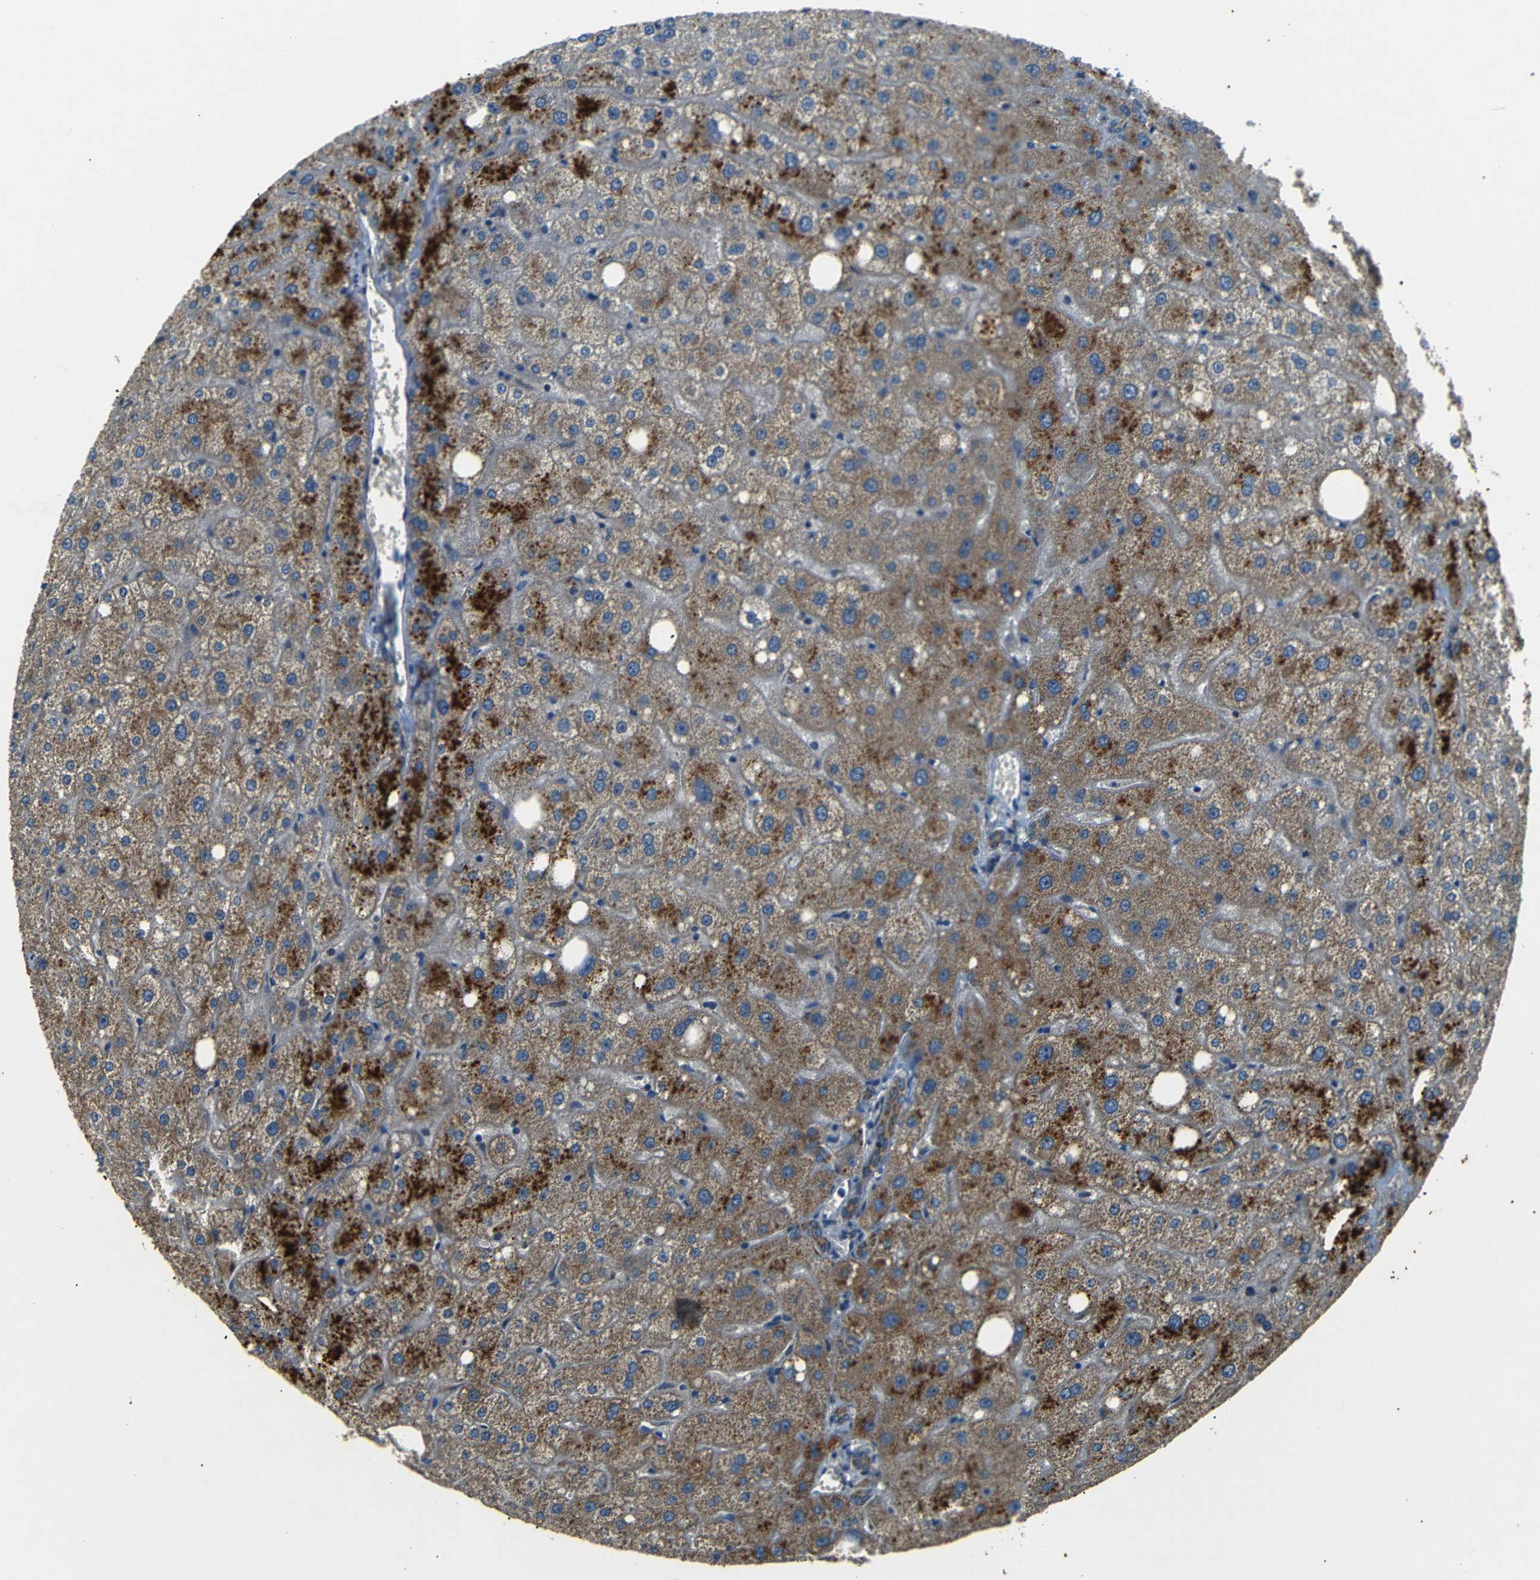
{"staining": {"intensity": "moderate", "quantity": ">75%", "location": "cytoplasmic/membranous"}, "tissue": "liver", "cell_type": "Cholangiocytes", "image_type": "normal", "snomed": [{"axis": "morphology", "description": "Normal tissue, NOS"}, {"axis": "topography", "description": "Liver"}], "caption": "This micrograph demonstrates IHC staining of normal human liver, with medium moderate cytoplasmic/membranous positivity in approximately >75% of cholangiocytes.", "gene": "NETO2", "patient": {"sex": "male", "age": 73}}